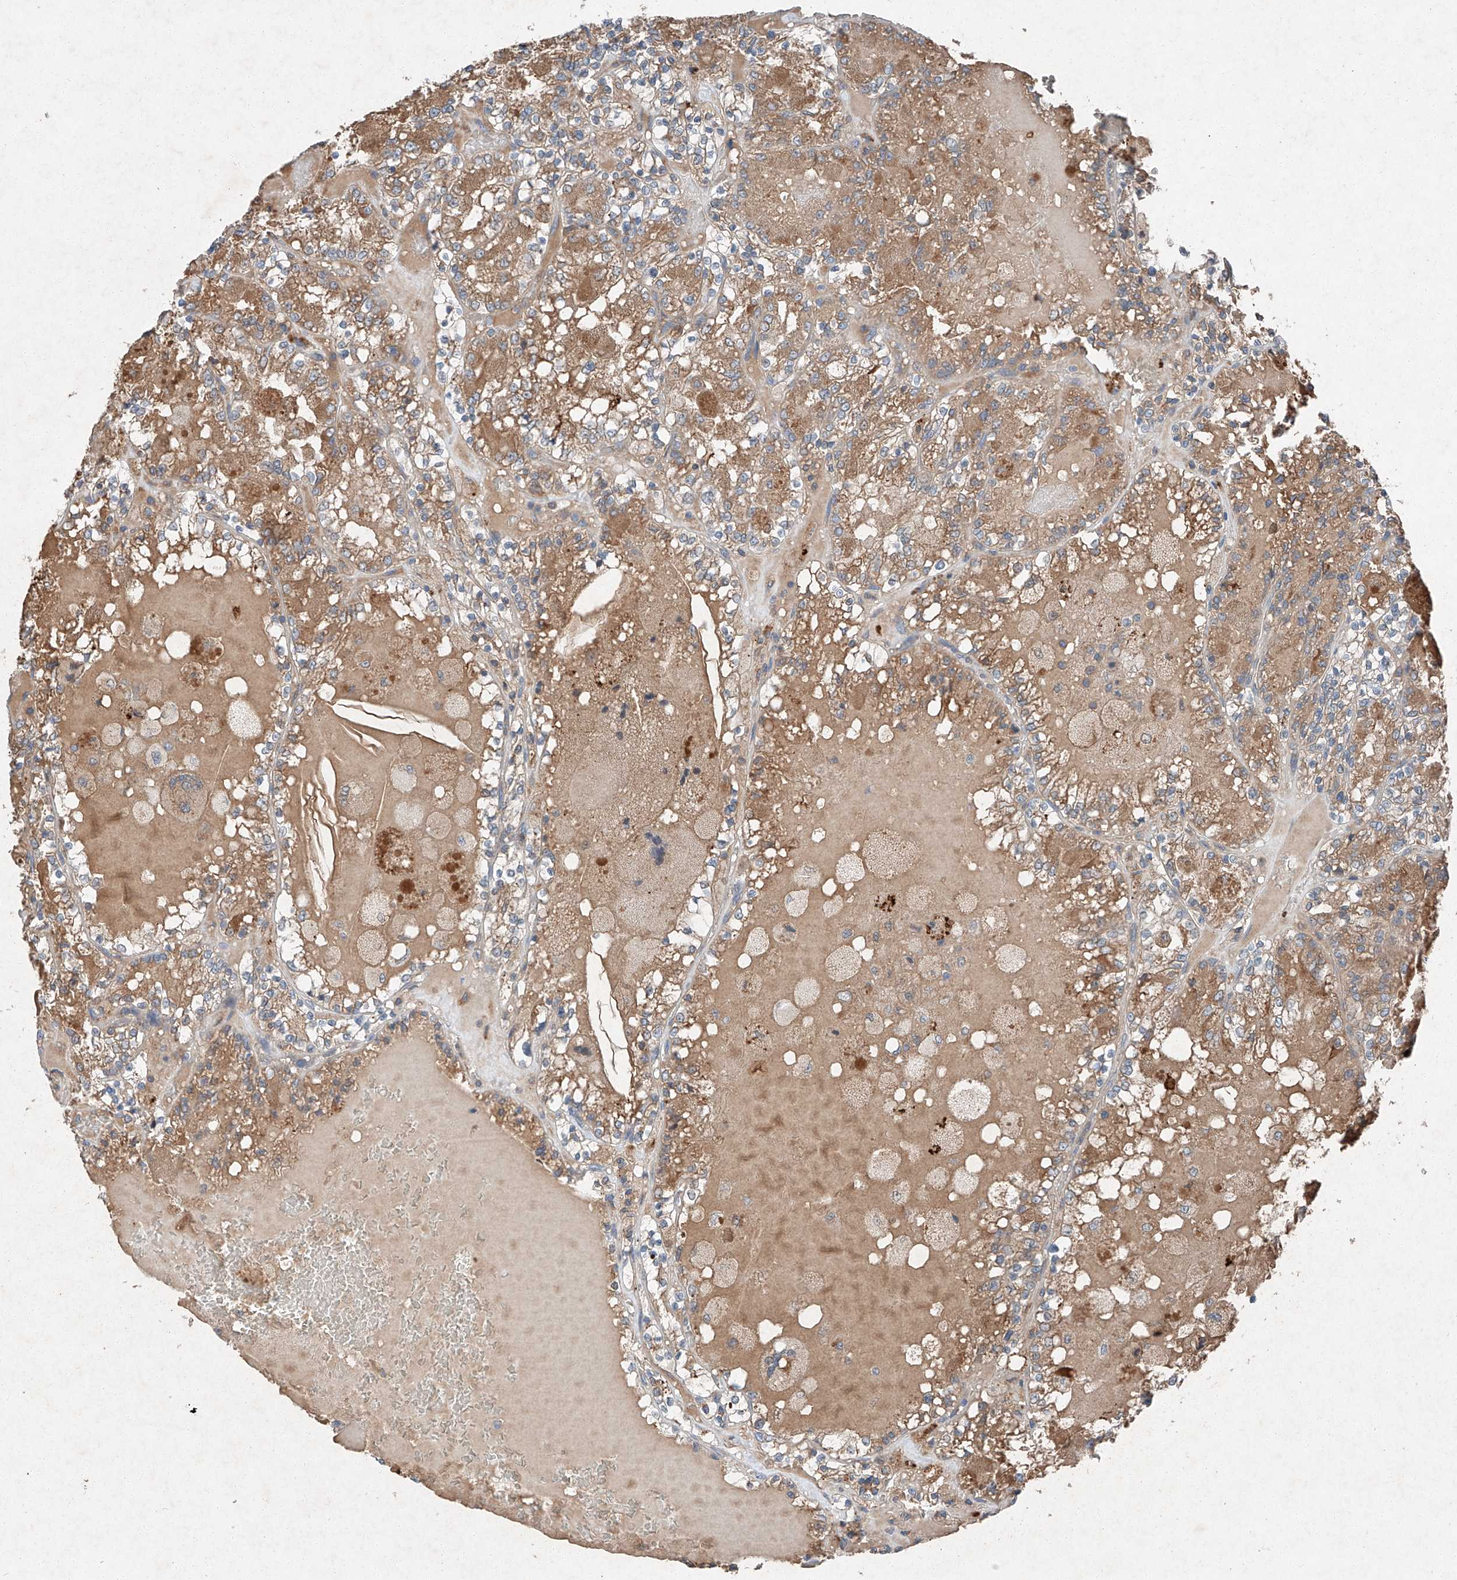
{"staining": {"intensity": "moderate", "quantity": "25%-75%", "location": "cytoplasmic/membranous"}, "tissue": "renal cancer", "cell_type": "Tumor cells", "image_type": "cancer", "snomed": [{"axis": "morphology", "description": "Adenocarcinoma, NOS"}, {"axis": "topography", "description": "Kidney"}], "caption": "A brown stain labels moderate cytoplasmic/membranous expression of a protein in human adenocarcinoma (renal) tumor cells. (DAB (3,3'-diaminobenzidine) IHC, brown staining for protein, blue staining for nuclei).", "gene": "RUSC1", "patient": {"sex": "female", "age": 56}}